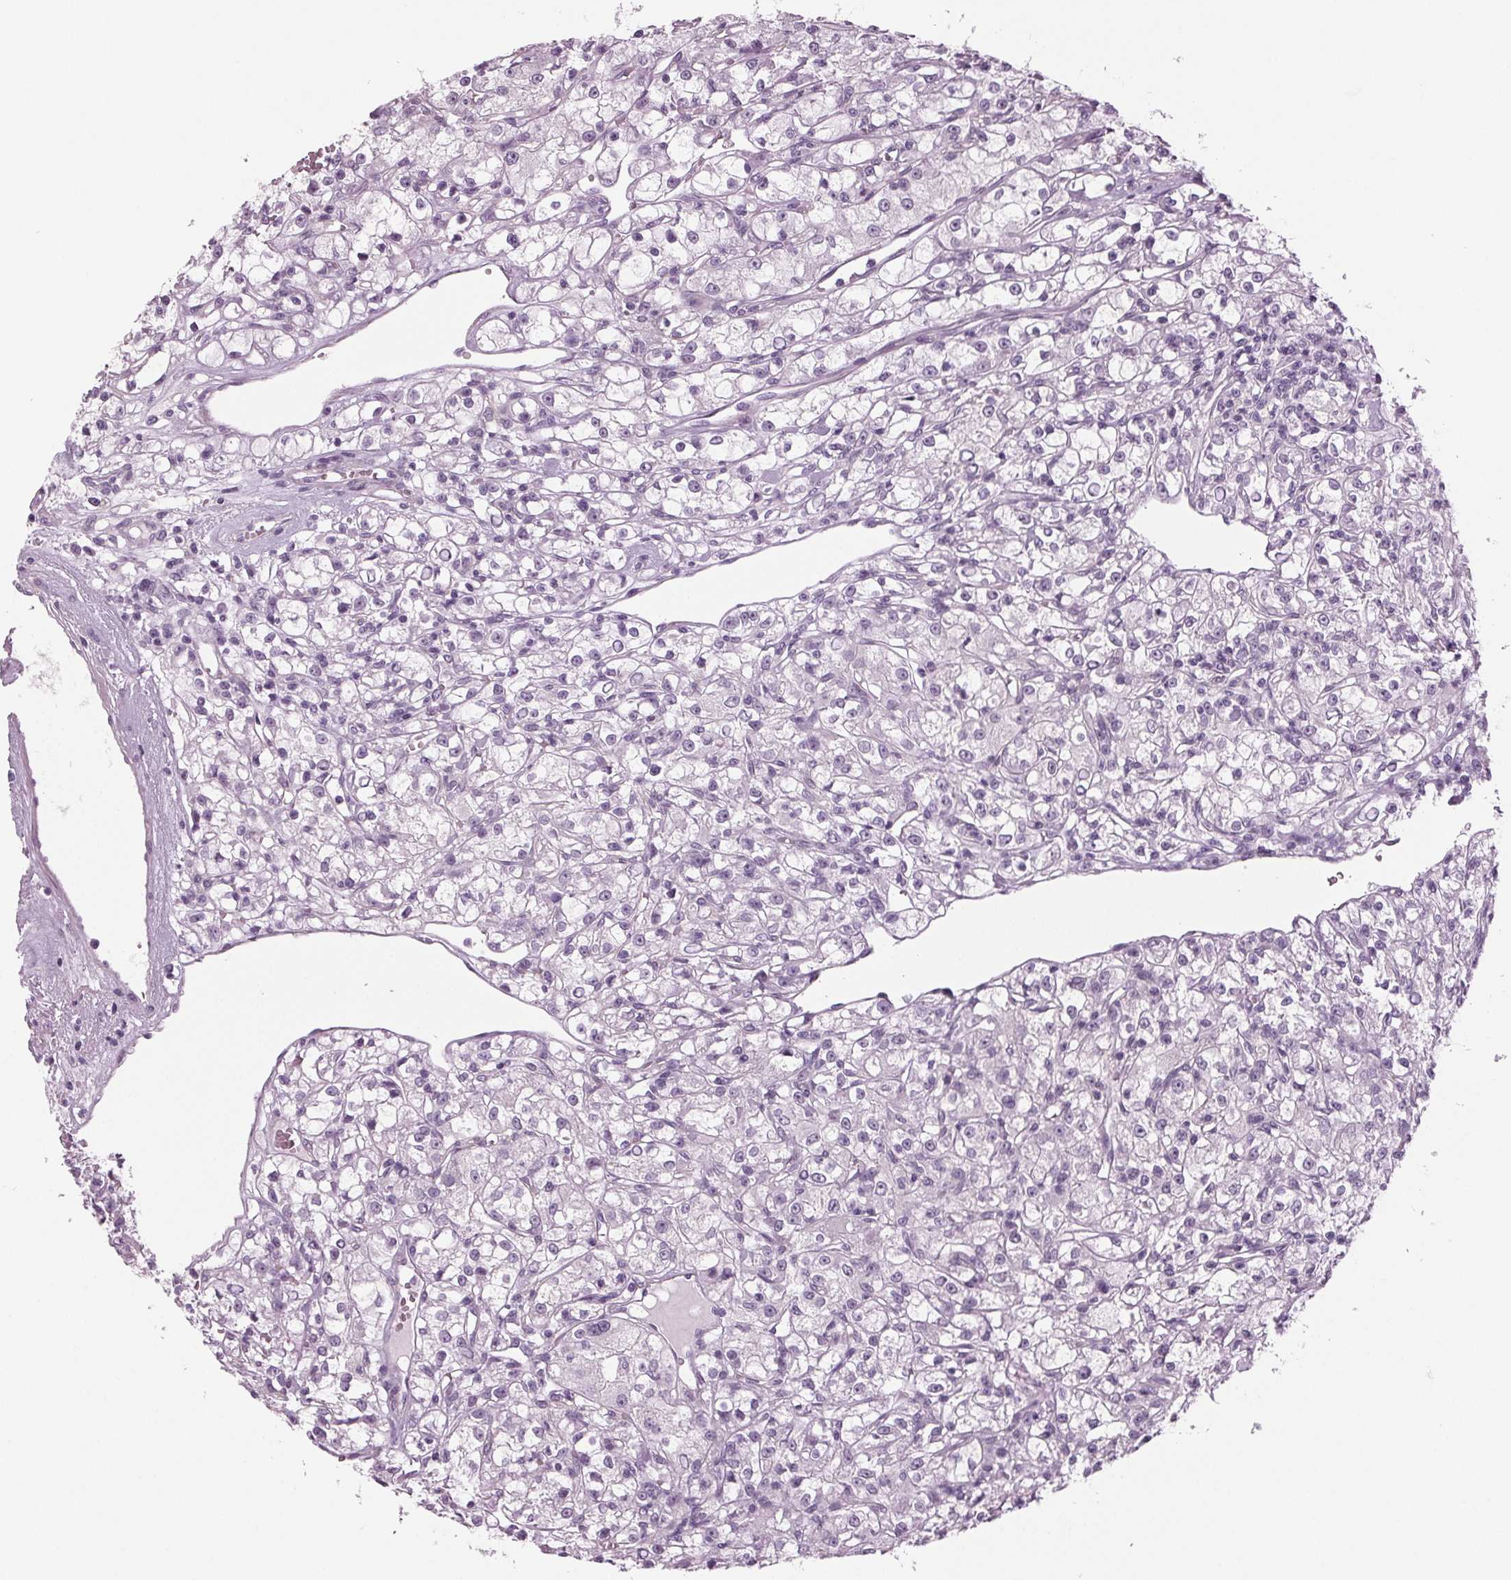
{"staining": {"intensity": "negative", "quantity": "none", "location": "none"}, "tissue": "renal cancer", "cell_type": "Tumor cells", "image_type": "cancer", "snomed": [{"axis": "morphology", "description": "Adenocarcinoma, NOS"}, {"axis": "topography", "description": "Kidney"}], "caption": "IHC micrograph of neoplastic tissue: human renal cancer stained with DAB (3,3'-diaminobenzidine) reveals no significant protein staining in tumor cells. (Brightfield microscopy of DAB (3,3'-diaminobenzidine) immunohistochemistry at high magnification).", "gene": "BHLHE22", "patient": {"sex": "female", "age": 59}}